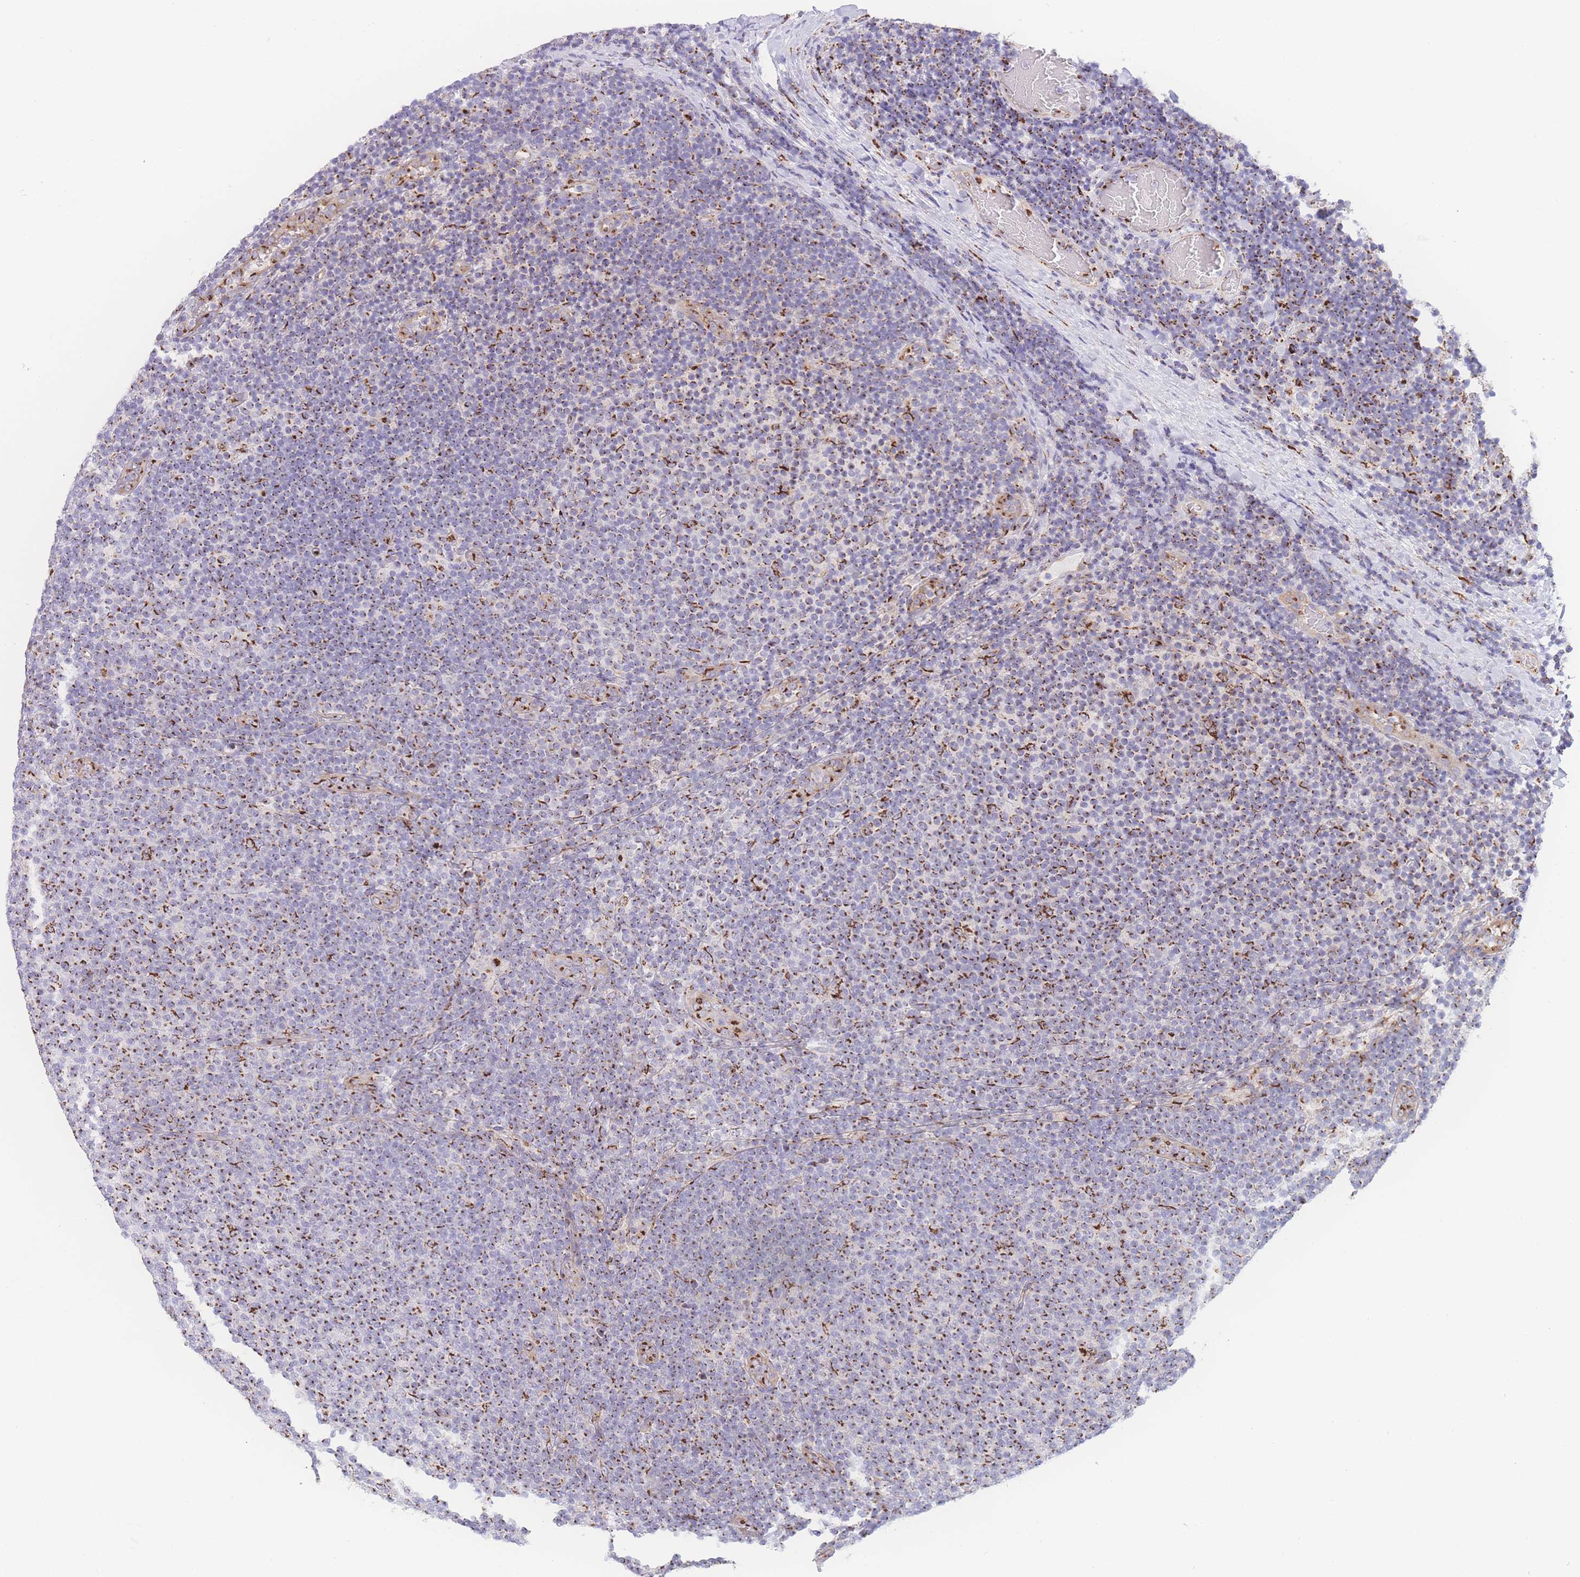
{"staining": {"intensity": "moderate", "quantity": "25%-75%", "location": "cytoplasmic/membranous"}, "tissue": "lymphoma", "cell_type": "Tumor cells", "image_type": "cancer", "snomed": [{"axis": "morphology", "description": "Malignant lymphoma, non-Hodgkin's type, Low grade"}, {"axis": "topography", "description": "Lymph node"}], "caption": "This photomicrograph demonstrates malignant lymphoma, non-Hodgkin's type (low-grade) stained with immunohistochemistry to label a protein in brown. The cytoplasmic/membranous of tumor cells show moderate positivity for the protein. Nuclei are counter-stained blue.", "gene": "GOLM2", "patient": {"sex": "male", "age": 66}}